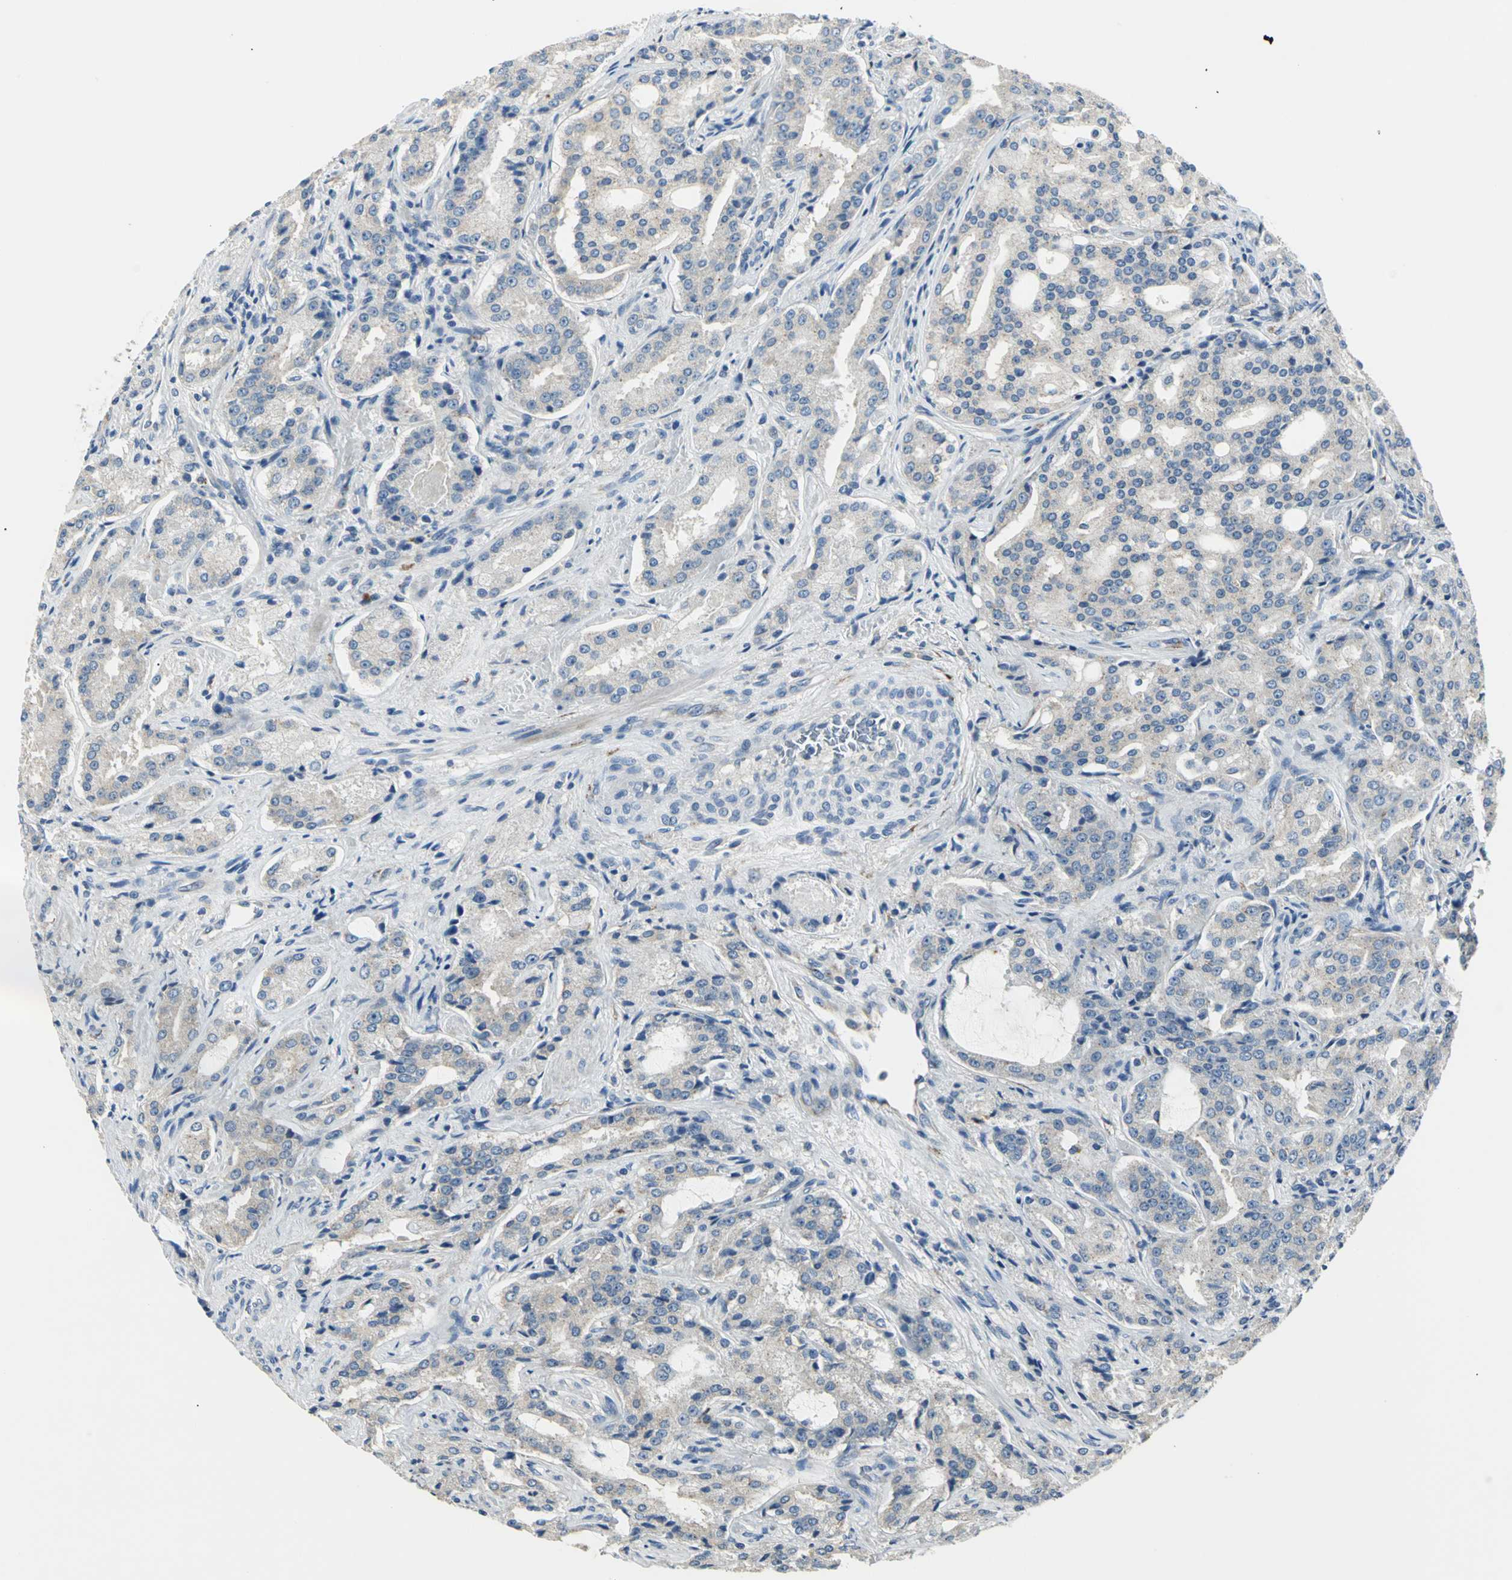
{"staining": {"intensity": "weak", "quantity": "25%-75%", "location": "cytoplasmic/membranous"}, "tissue": "prostate cancer", "cell_type": "Tumor cells", "image_type": "cancer", "snomed": [{"axis": "morphology", "description": "Adenocarcinoma, High grade"}, {"axis": "topography", "description": "Prostate"}], "caption": "Human adenocarcinoma (high-grade) (prostate) stained for a protein (brown) displays weak cytoplasmic/membranous positive expression in approximately 25%-75% of tumor cells.", "gene": "B3GNT2", "patient": {"sex": "male", "age": 72}}